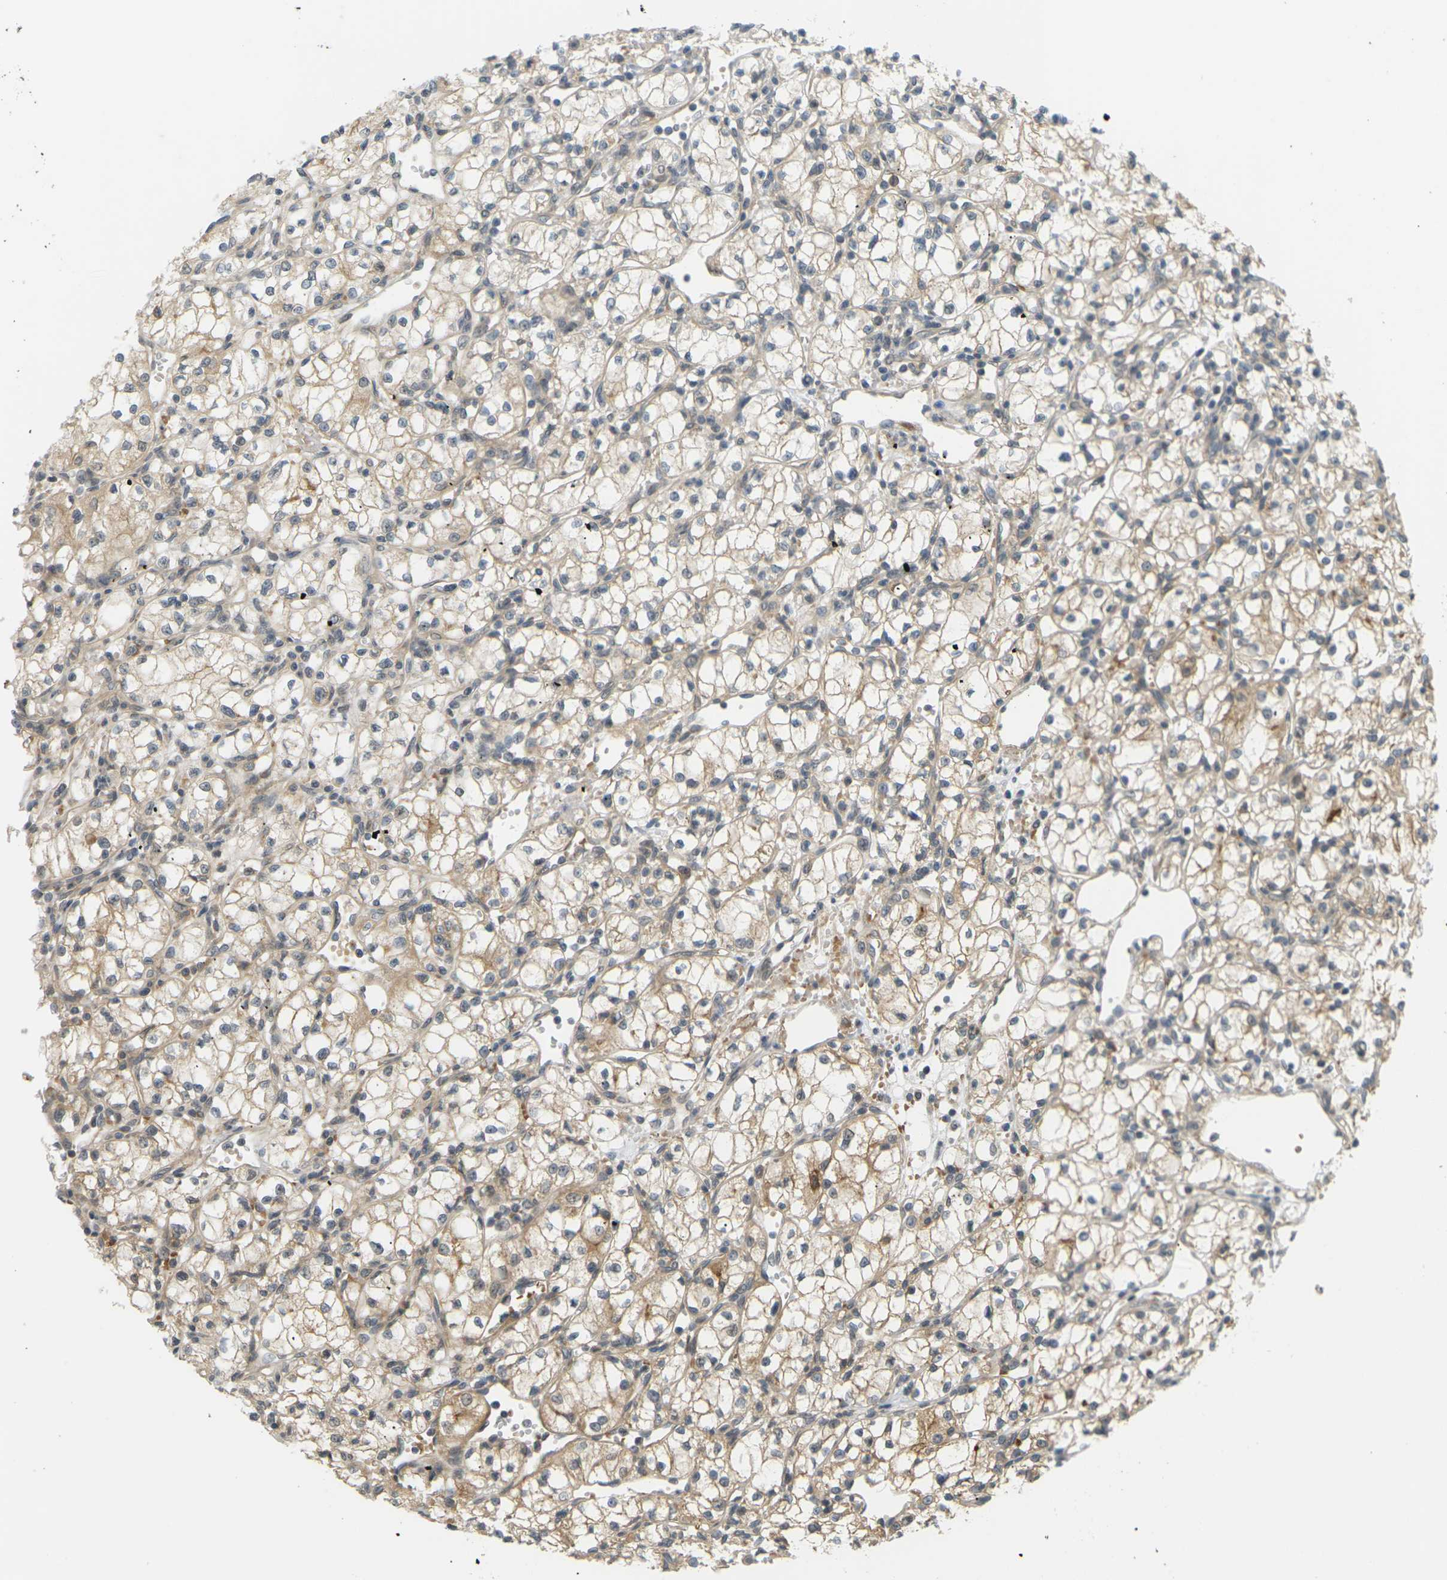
{"staining": {"intensity": "moderate", "quantity": ">75%", "location": "cytoplasmic/membranous"}, "tissue": "renal cancer", "cell_type": "Tumor cells", "image_type": "cancer", "snomed": [{"axis": "morphology", "description": "Normal tissue, NOS"}, {"axis": "morphology", "description": "Adenocarcinoma, NOS"}, {"axis": "topography", "description": "Kidney"}], "caption": "Renal cancer was stained to show a protein in brown. There is medium levels of moderate cytoplasmic/membranous expression in about >75% of tumor cells.", "gene": "SOCS6", "patient": {"sex": "male", "age": 59}}